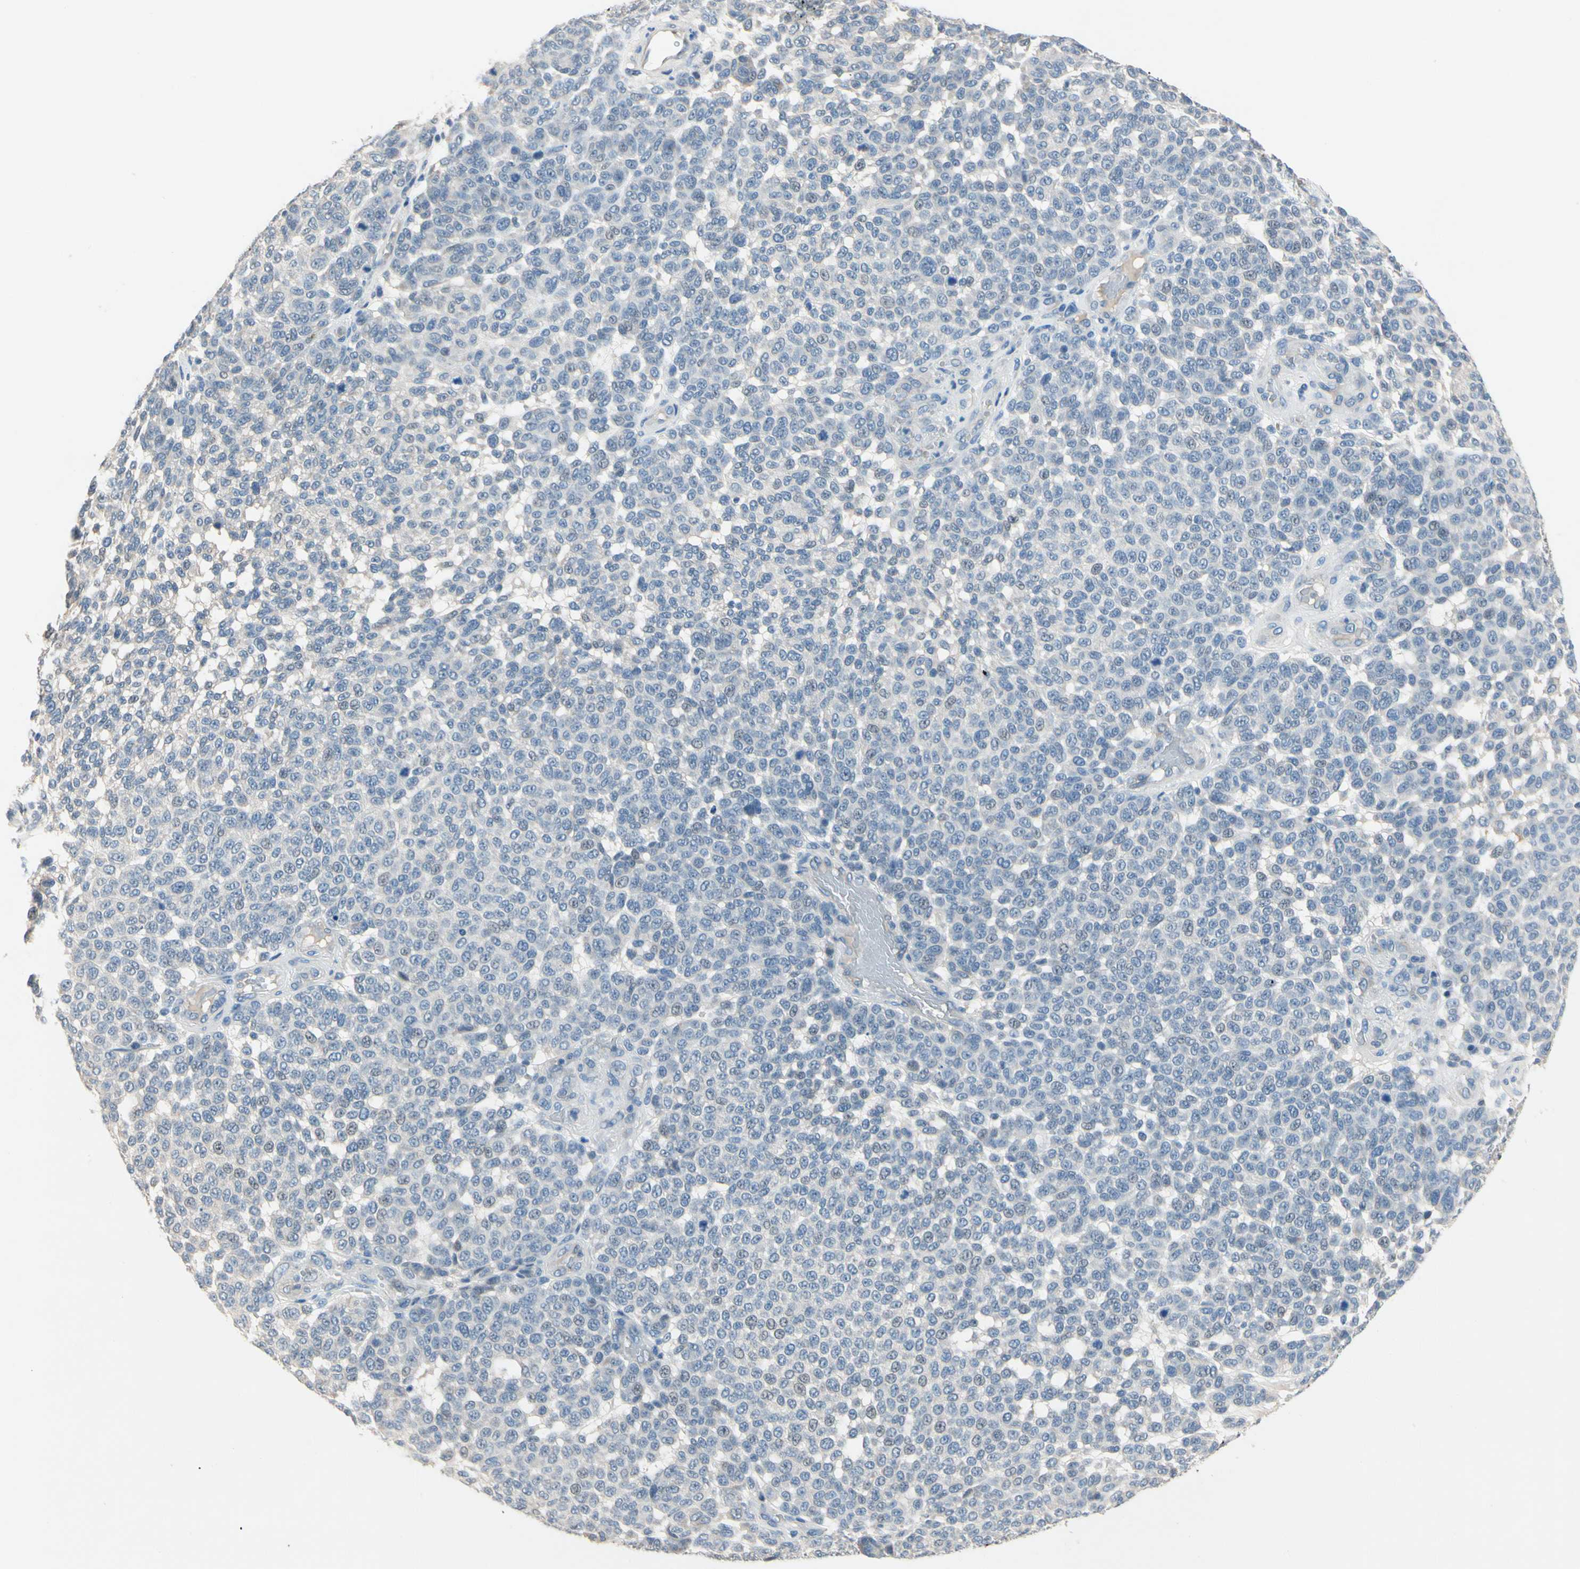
{"staining": {"intensity": "negative", "quantity": "none", "location": "none"}, "tissue": "melanoma", "cell_type": "Tumor cells", "image_type": "cancer", "snomed": [{"axis": "morphology", "description": "Malignant melanoma, NOS"}, {"axis": "topography", "description": "Skin"}], "caption": "High magnification brightfield microscopy of melanoma stained with DAB (3,3'-diaminobenzidine) (brown) and counterstained with hematoxylin (blue): tumor cells show no significant expression. Nuclei are stained in blue.", "gene": "CPA3", "patient": {"sex": "male", "age": 59}}